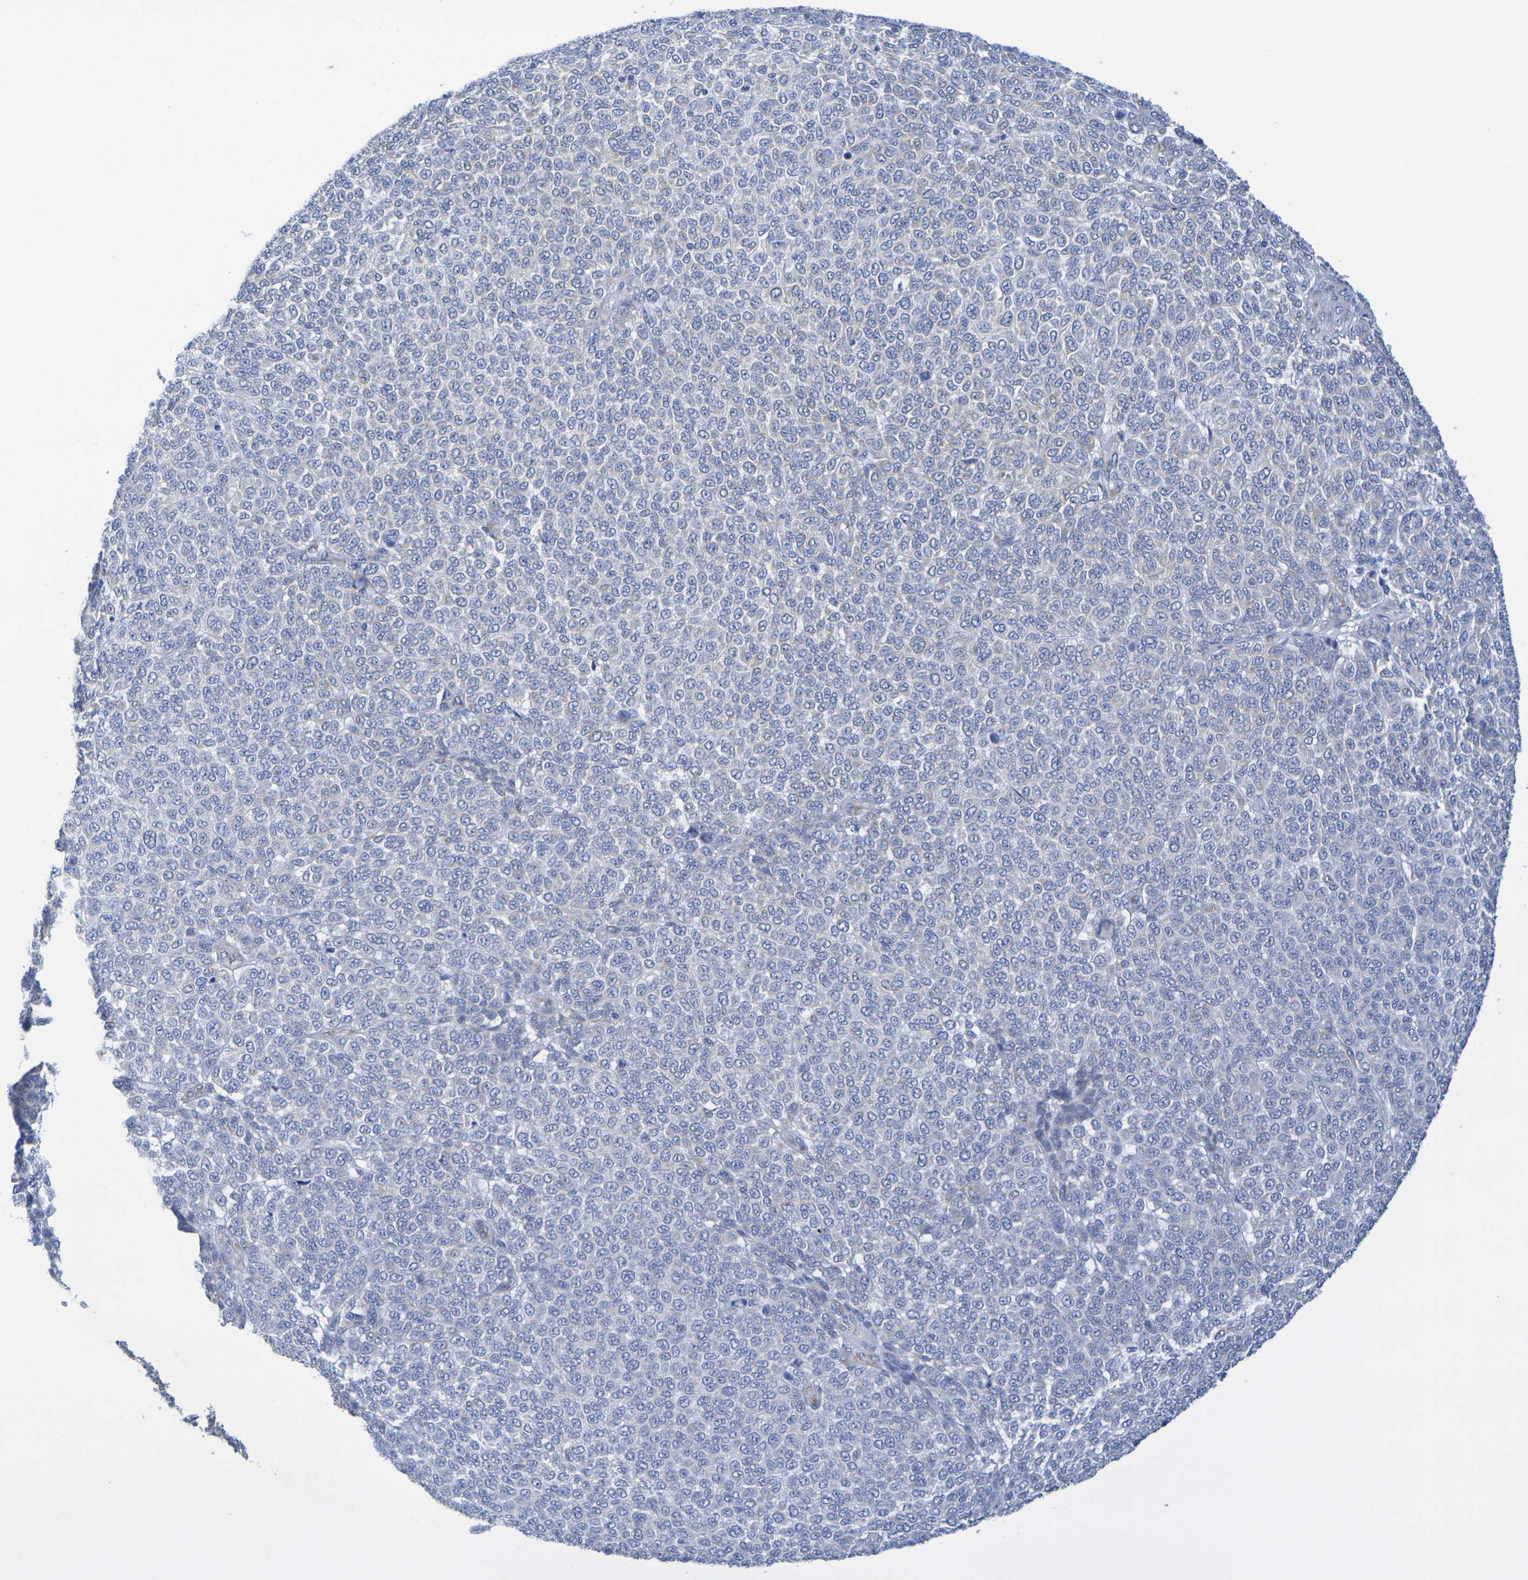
{"staining": {"intensity": "negative", "quantity": "none", "location": "none"}, "tissue": "melanoma", "cell_type": "Tumor cells", "image_type": "cancer", "snomed": [{"axis": "morphology", "description": "Malignant melanoma, NOS"}, {"axis": "topography", "description": "Skin"}], "caption": "Protein analysis of melanoma displays no significant expression in tumor cells. (DAB (3,3'-diaminobenzidine) IHC with hematoxylin counter stain).", "gene": "TMCC3", "patient": {"sex": "male", "age": 59}}